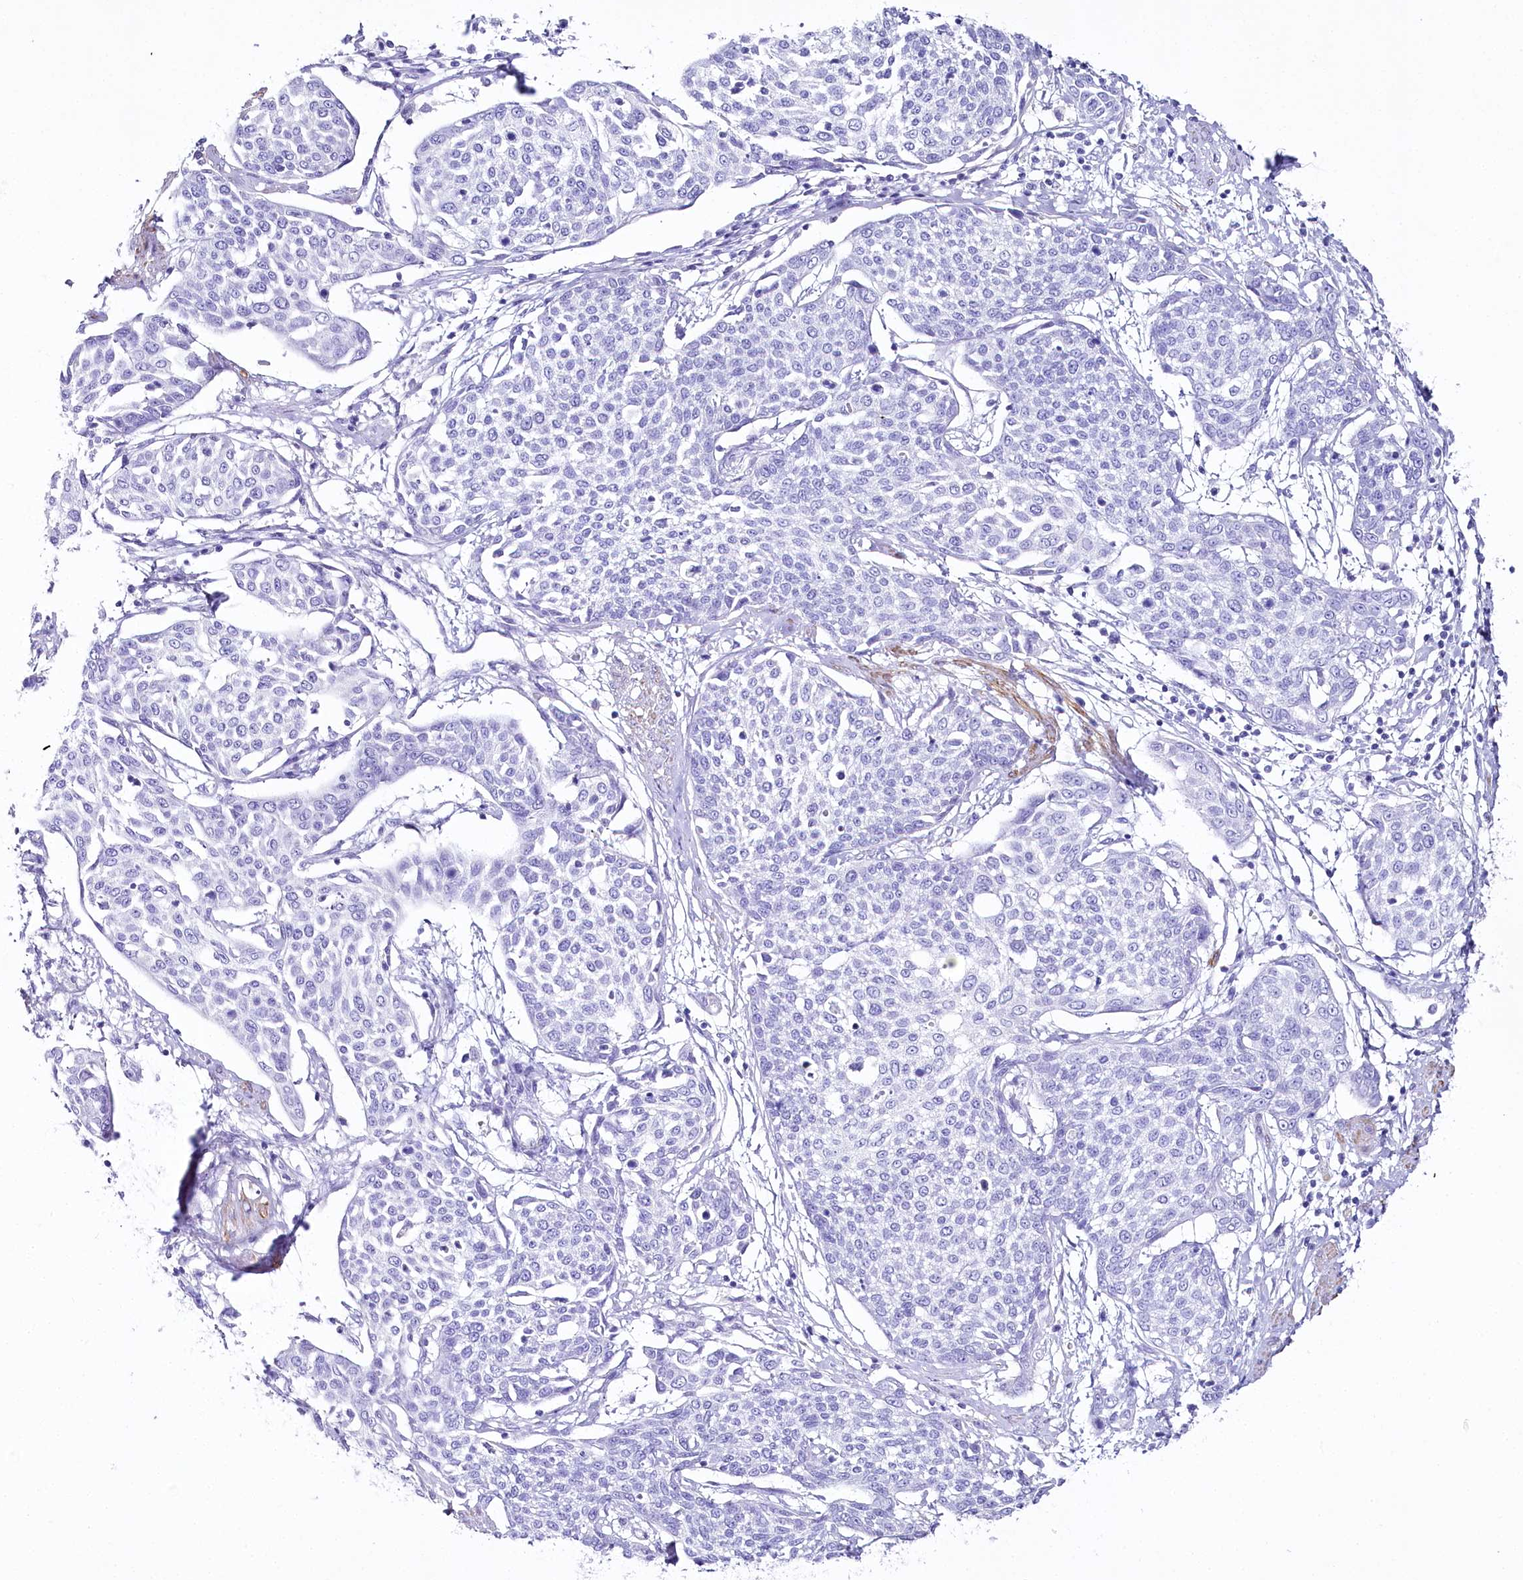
{"staining": {"intensity": "negative", "quantity": "none", "location": "none"}, "tissue": "cervical cancer", "cell_type": "Tumor cells", "image_type": "cancer", "snomed": [{"axis": "morphology", "description": "Squamous cell carcinoma, NOS"}, {"axis": "topography", "description": "Cervix"}], "caption": "Squamous cell carcinoma (cervical) was stained to show a protein in brown. There is no significant positivity in tumor cells. (DAB (3,3'-diaminobenzidine) immunohistochemistry (IHC), high magnification).", "gene": "CSN3", "patient": {"sex": "female", "age": 34}}